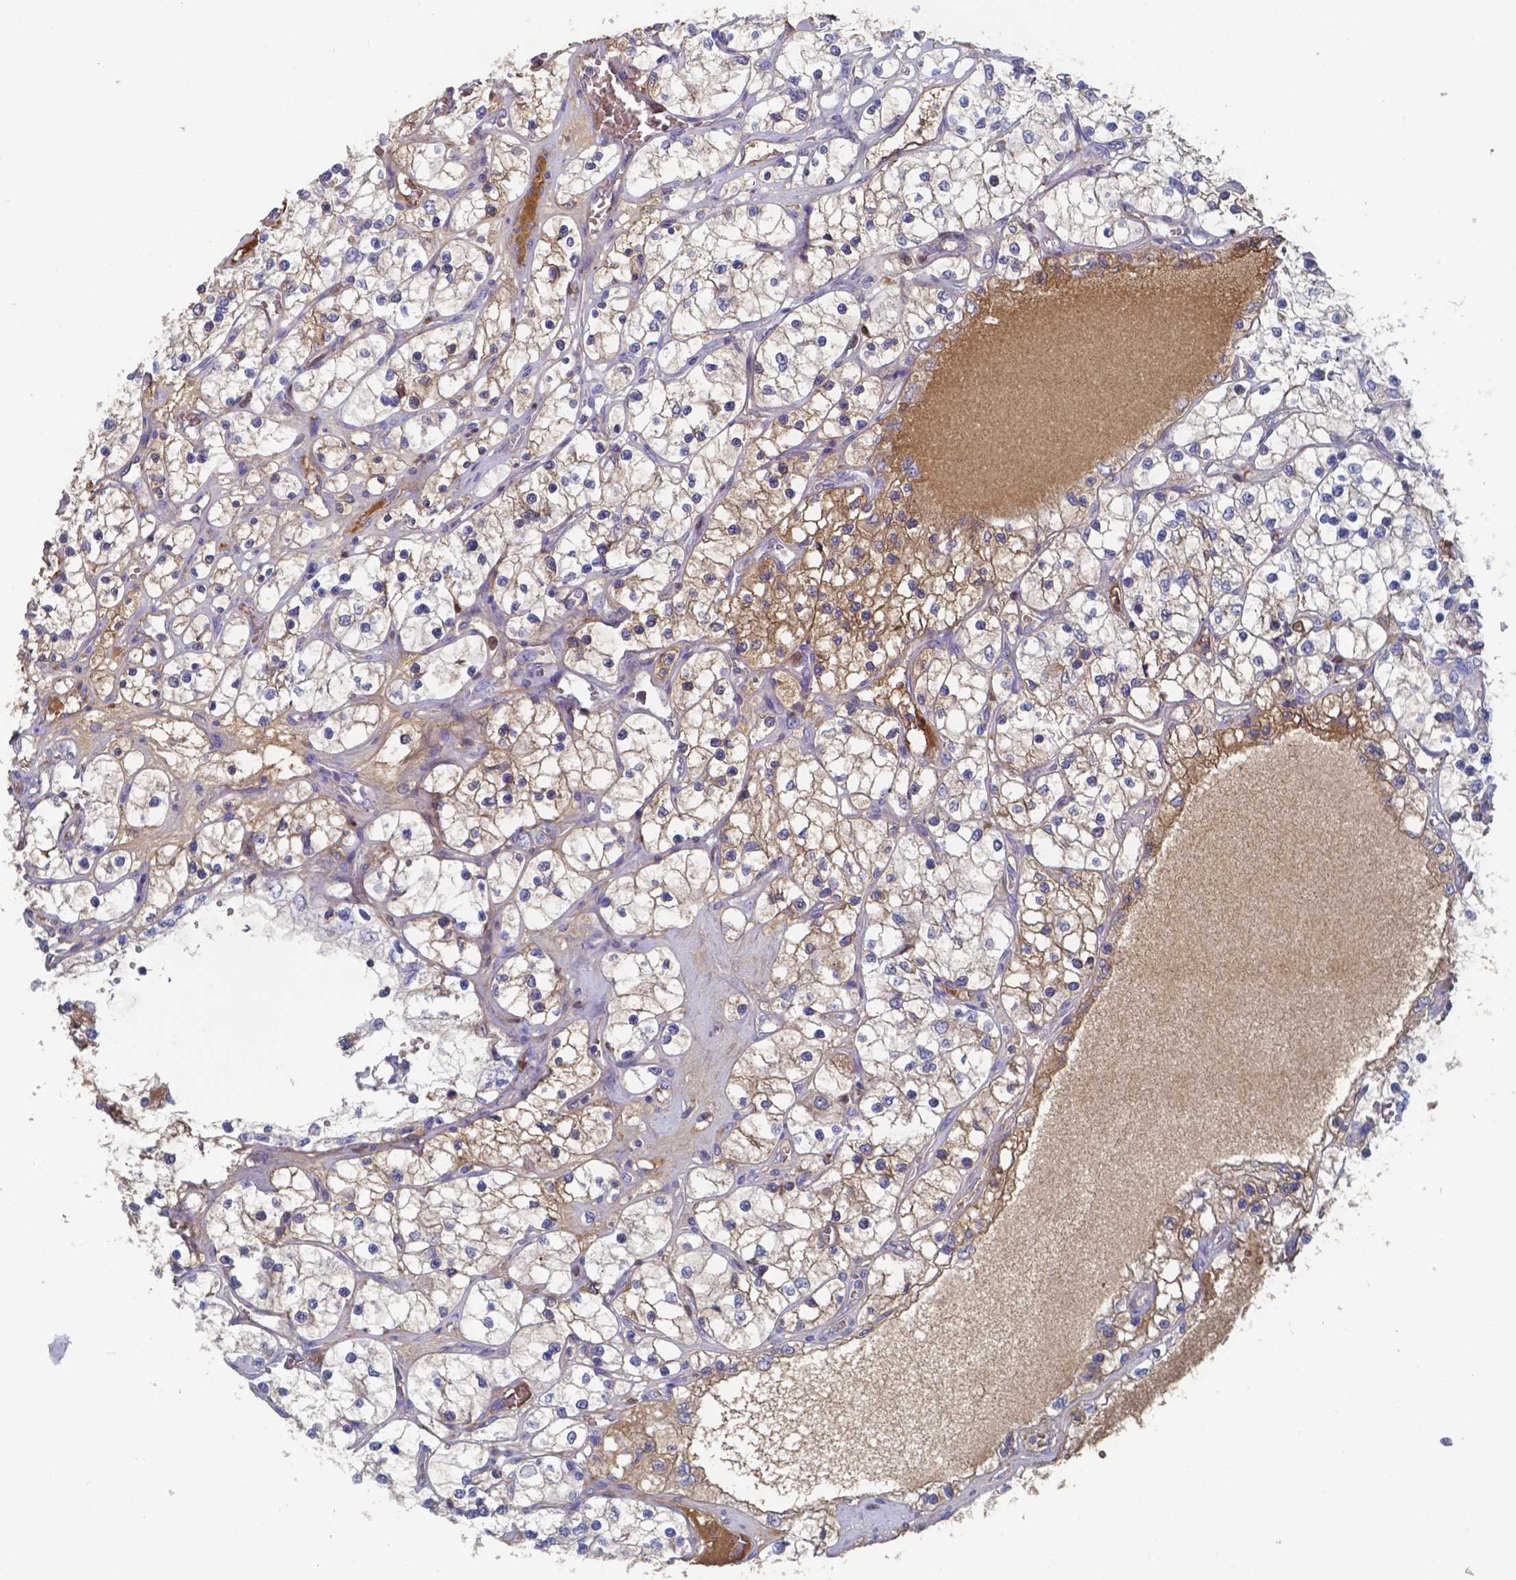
{"staining": {"intensity": "negative", "quantity": "none", "location": "none"}, "tissue": "renal cancer", "cell_type": "Tumor cells", "image_type": "cancer", "snomed": [{"axis": "morphology", "description": "Adenocarcinoma, NOS"}, {"axis": "topography", "description": "Kidney"}], "caption": "Renal adenocarcinoma was stained to show a protein in brown. There is no significant staining in tumor cells.", "gene": "BTBD17", "patient": {"sex": "female", "age": 69}}